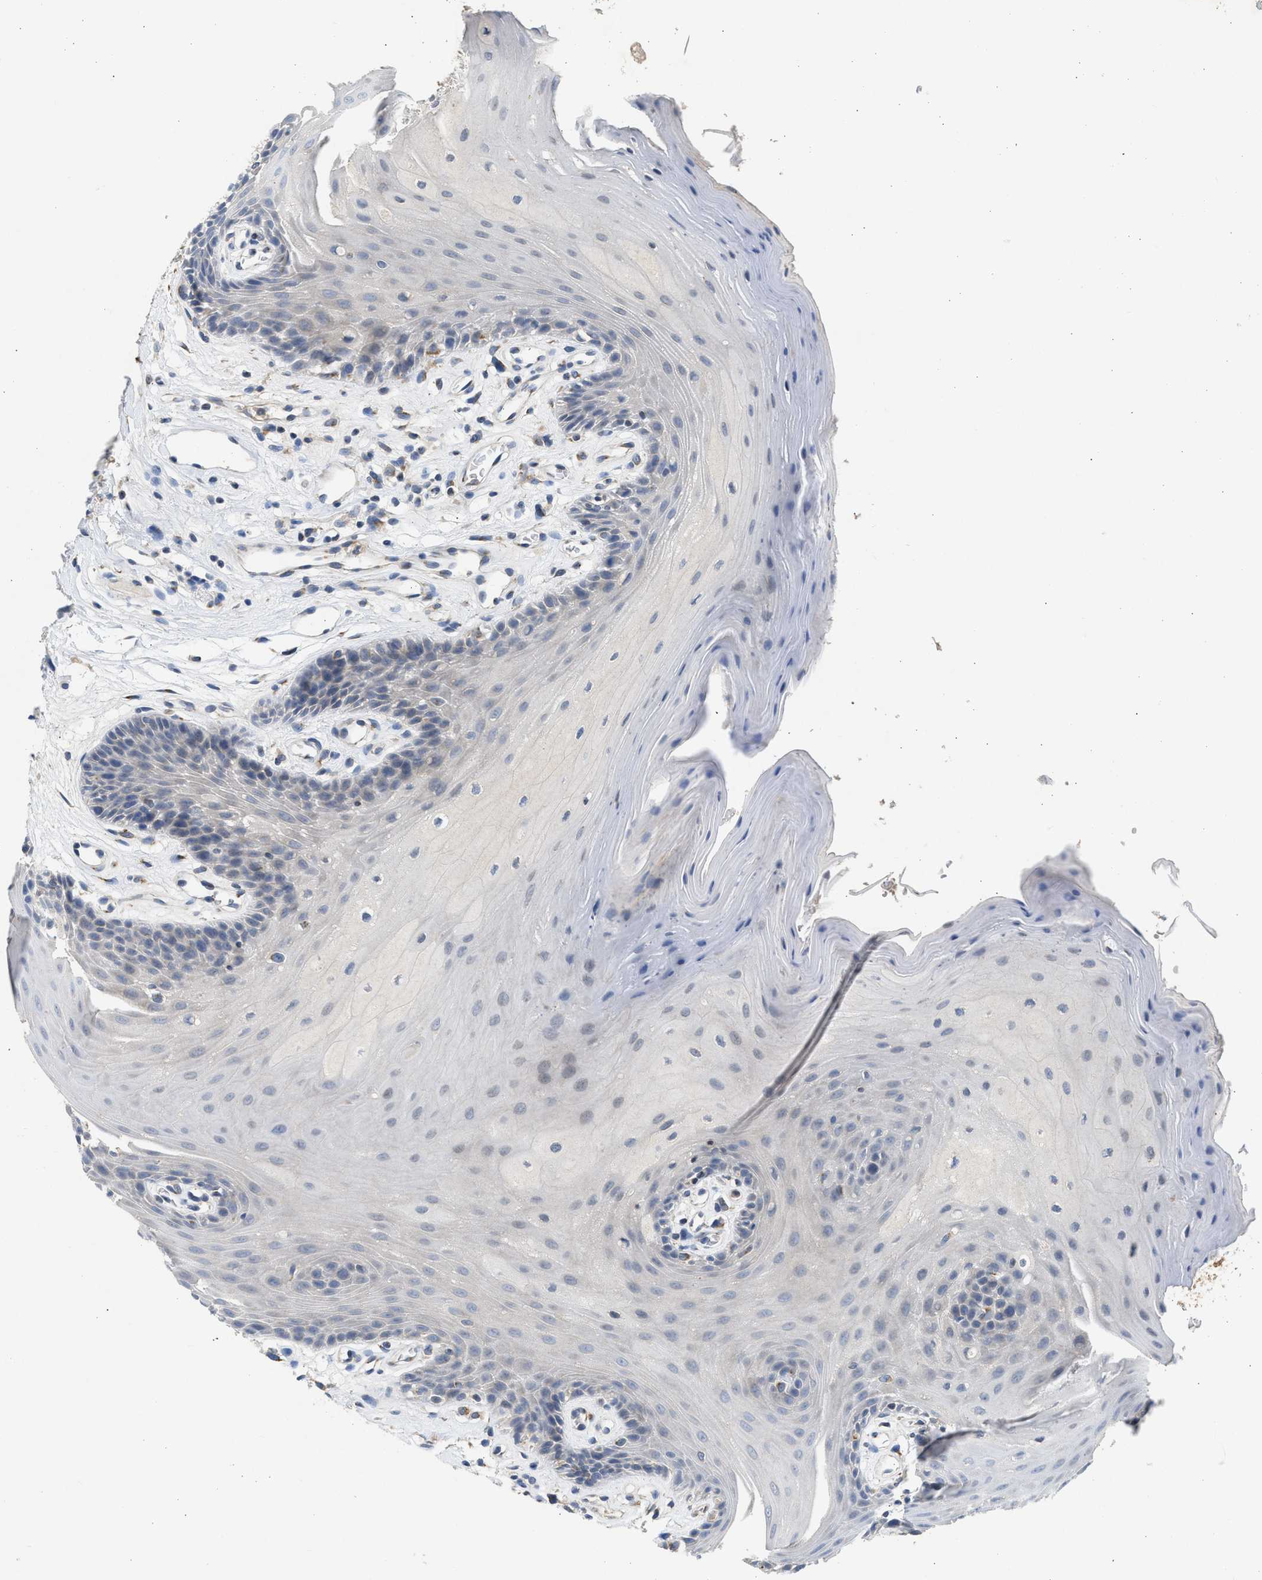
{"staining": {"intensity": "negative", "quantity": "none", "location": "none"}, "tissue": "oral mucosa", "cell_type": "Squamous epithelial cells", "image_type": "normal", "snomed": [{"axis": "morphology", "description": "Normal tissue, NOS"}, {"axis": "morphology", "description": "Squamous cell carcinoma, NOS"}, {"axis": "topography", "description": "Oral tissue"}, {"axis": "topography", "description": "Head-Neck"}], "caption": "The micrograph displays no staining of squamous epithelial cells in unremarkable oral mucosa.", "gene": "IPO8", "patient": {"sex": "male", "age": 71}}